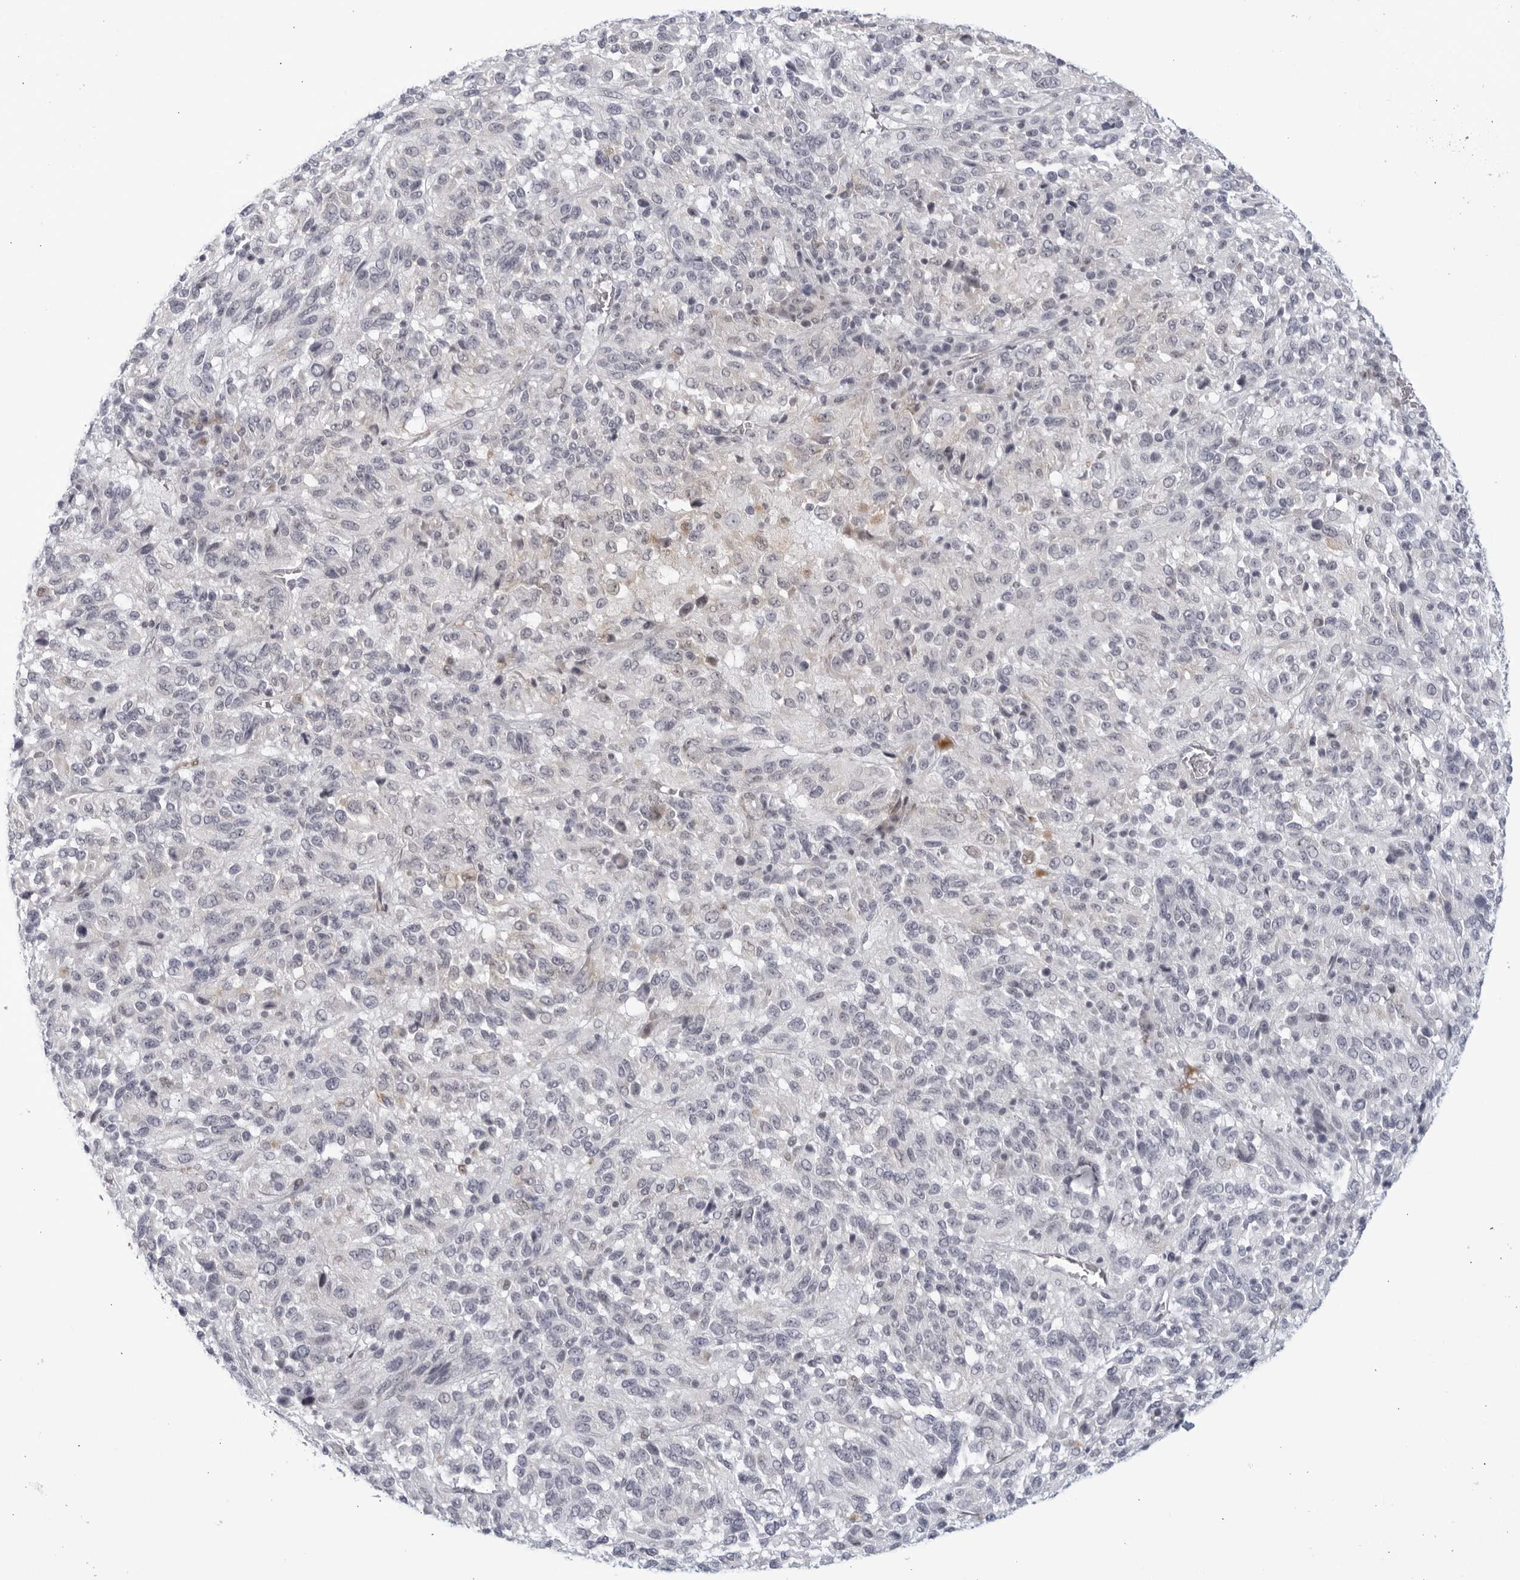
{"staining": {"intensity": "negative", "quantity": "none", "location": "none"}, "tissue": "melanoma", "cell_type": "Tumor cells", "image_type": "cancer", "snomed": [{"axis": "morphology", "description": "Malignant melanoma, Metastatic site"}, {"axis": "topography", "description": "Lung"}], "caption": "Image shows no significant protein positivity in tumor cells of melanoma.", "gene": "WDTC1", "patient": {"sex": "male", "age": 64}}